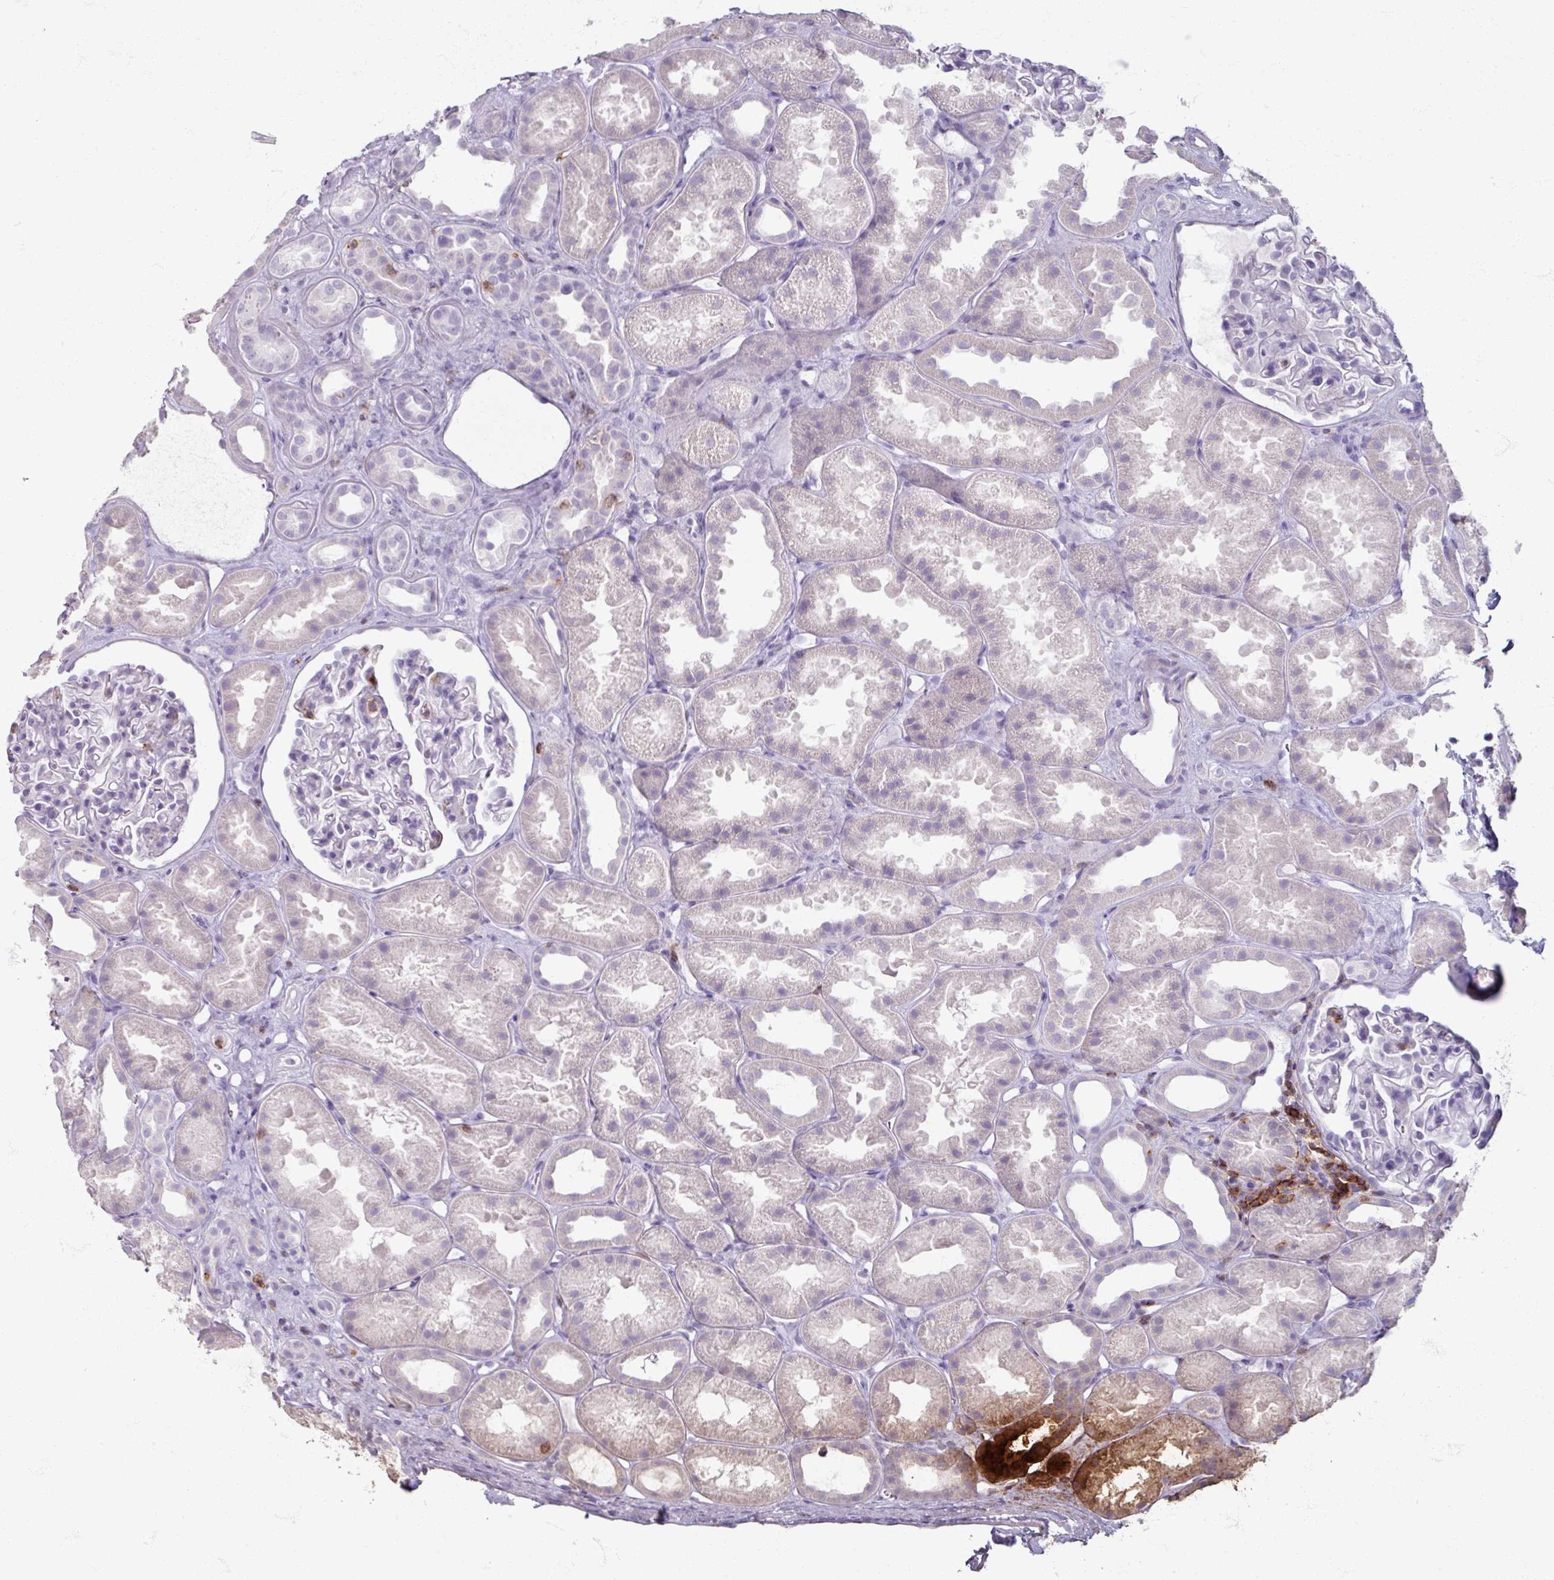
{"staining": {"intensity": "negative", "quantity": "none", "location": "none"}, "tissue": "kidney", "cell_type": "Cells in glomeruli", "image_type": "normal", "snomed": [{"axis": "morphology", "description": "Normal tissue, NOS"}, {"axis": "topography", "description": "Kidney"}], "caption": "Immunohistochemistry of unremarkable kidney shows no positivity in cells in glomeruli.", "gene": "PTPRC", "patient": {"sex": "male", "age": 61}}